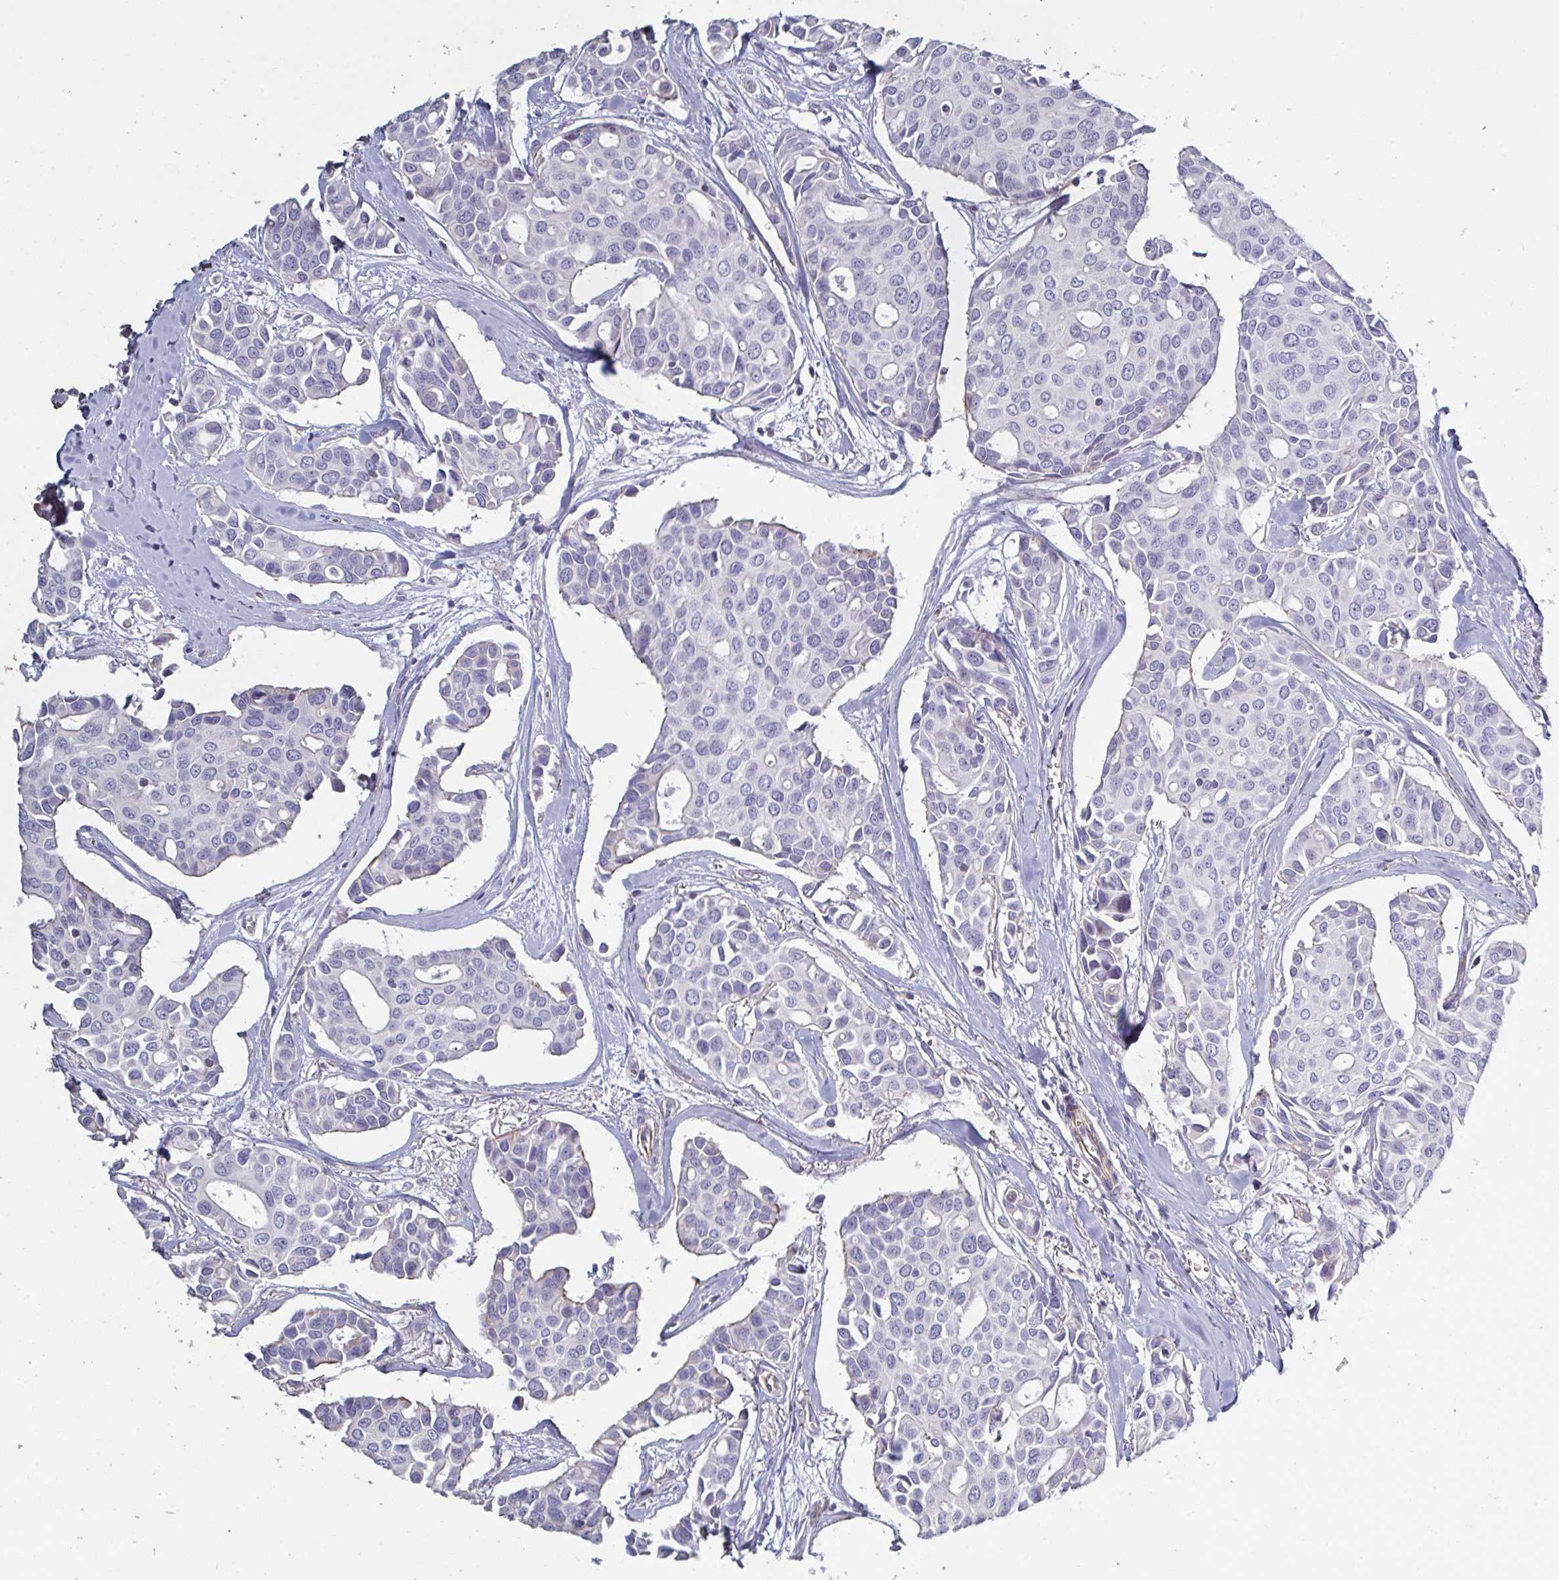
{"staining": {"intensity": "negative", "quantity": "none", "location": "none"}, "tissue": "breast cancer", "cell_type": "Tumor cells", "image_type": "cancer", "snomed": [{"axis": "morphology", "description": "Duct carcinoma"}, {"axis": "topography", "description": "Breast"}], "caption": "Immunohistochemical staining of human breast cancer (intraductal carcinoma) displays no significant expression in tumor cells.", "gene": "OR5P3", "patient": {"sex": "female", "age": 54}}